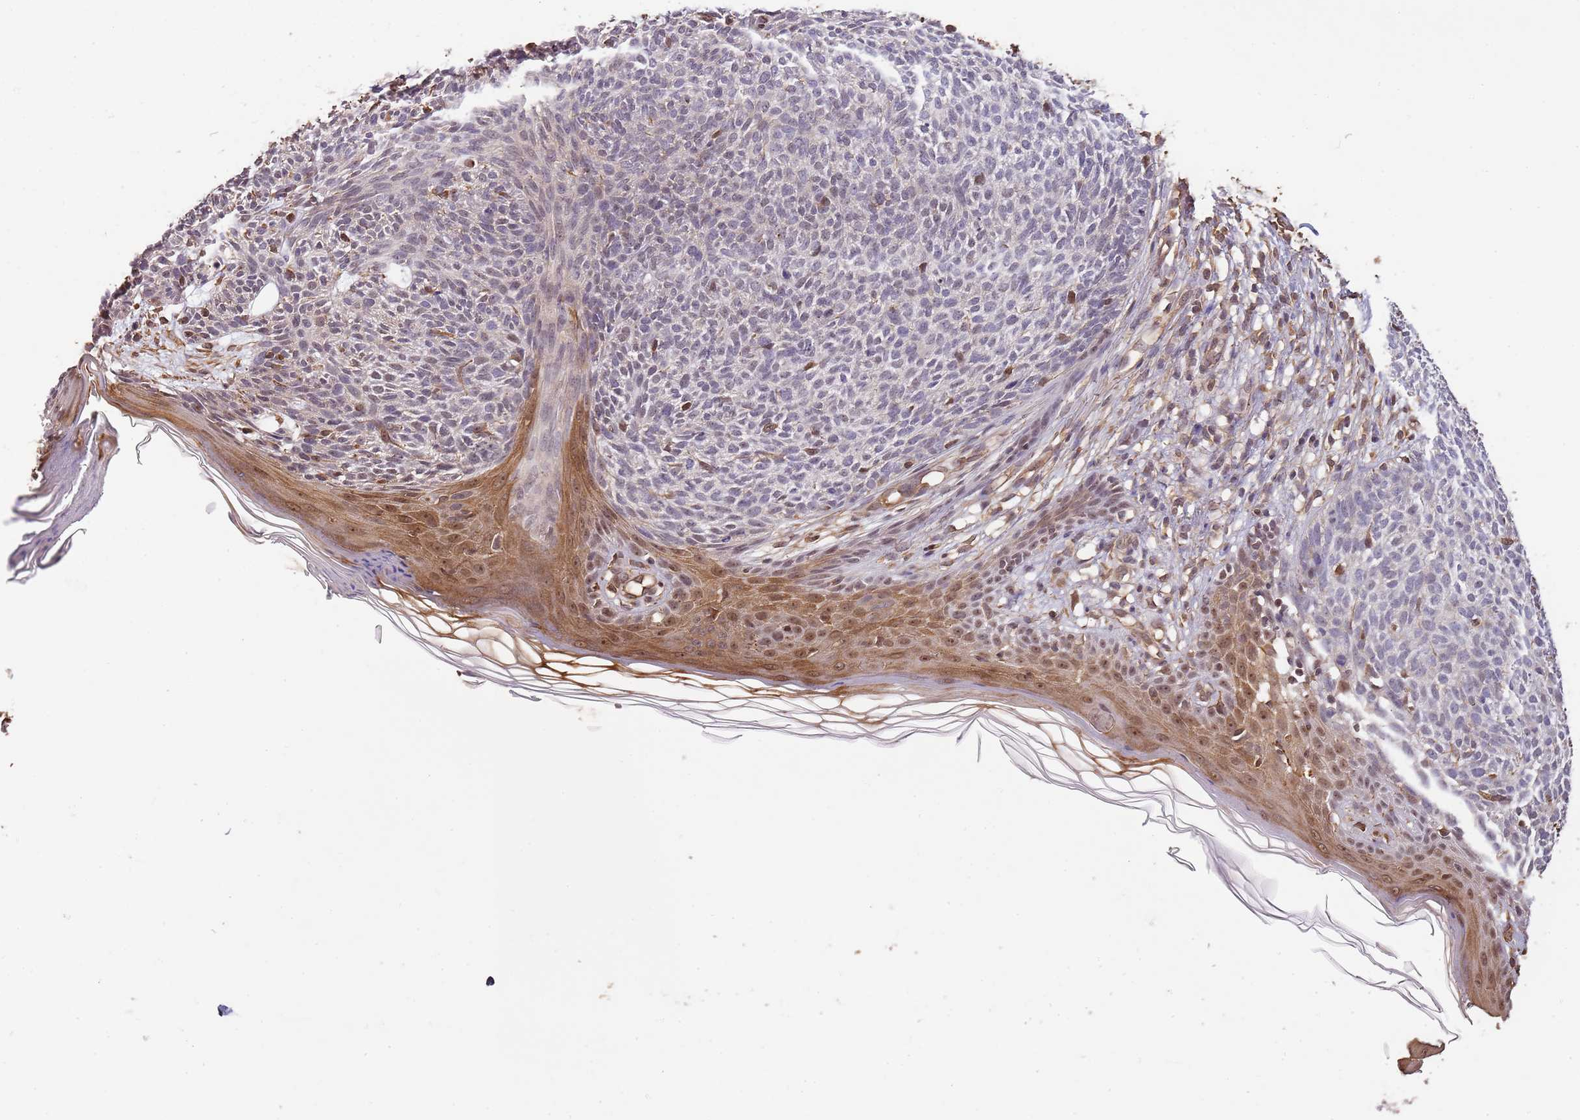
{"staining": {"intensity": "moderate", "quantity": "<25%", "location": "nuclear"}, "tissue": "skin cancer", "cell_type": "Tumor cells", "image_type": "cancer", "snomed": [{"axis": "morphology", "description": "Basal cell carcinoma"}, {"axis": "topography", "description": "Skin"}], "caption": "Protein positivity by immunohistochemistry reveals moderate nuclear expression in approximately <25% of tumor cells in skin cancer.", "gene": "SURF2", "patient": {"sex": "female", "age": 66}}